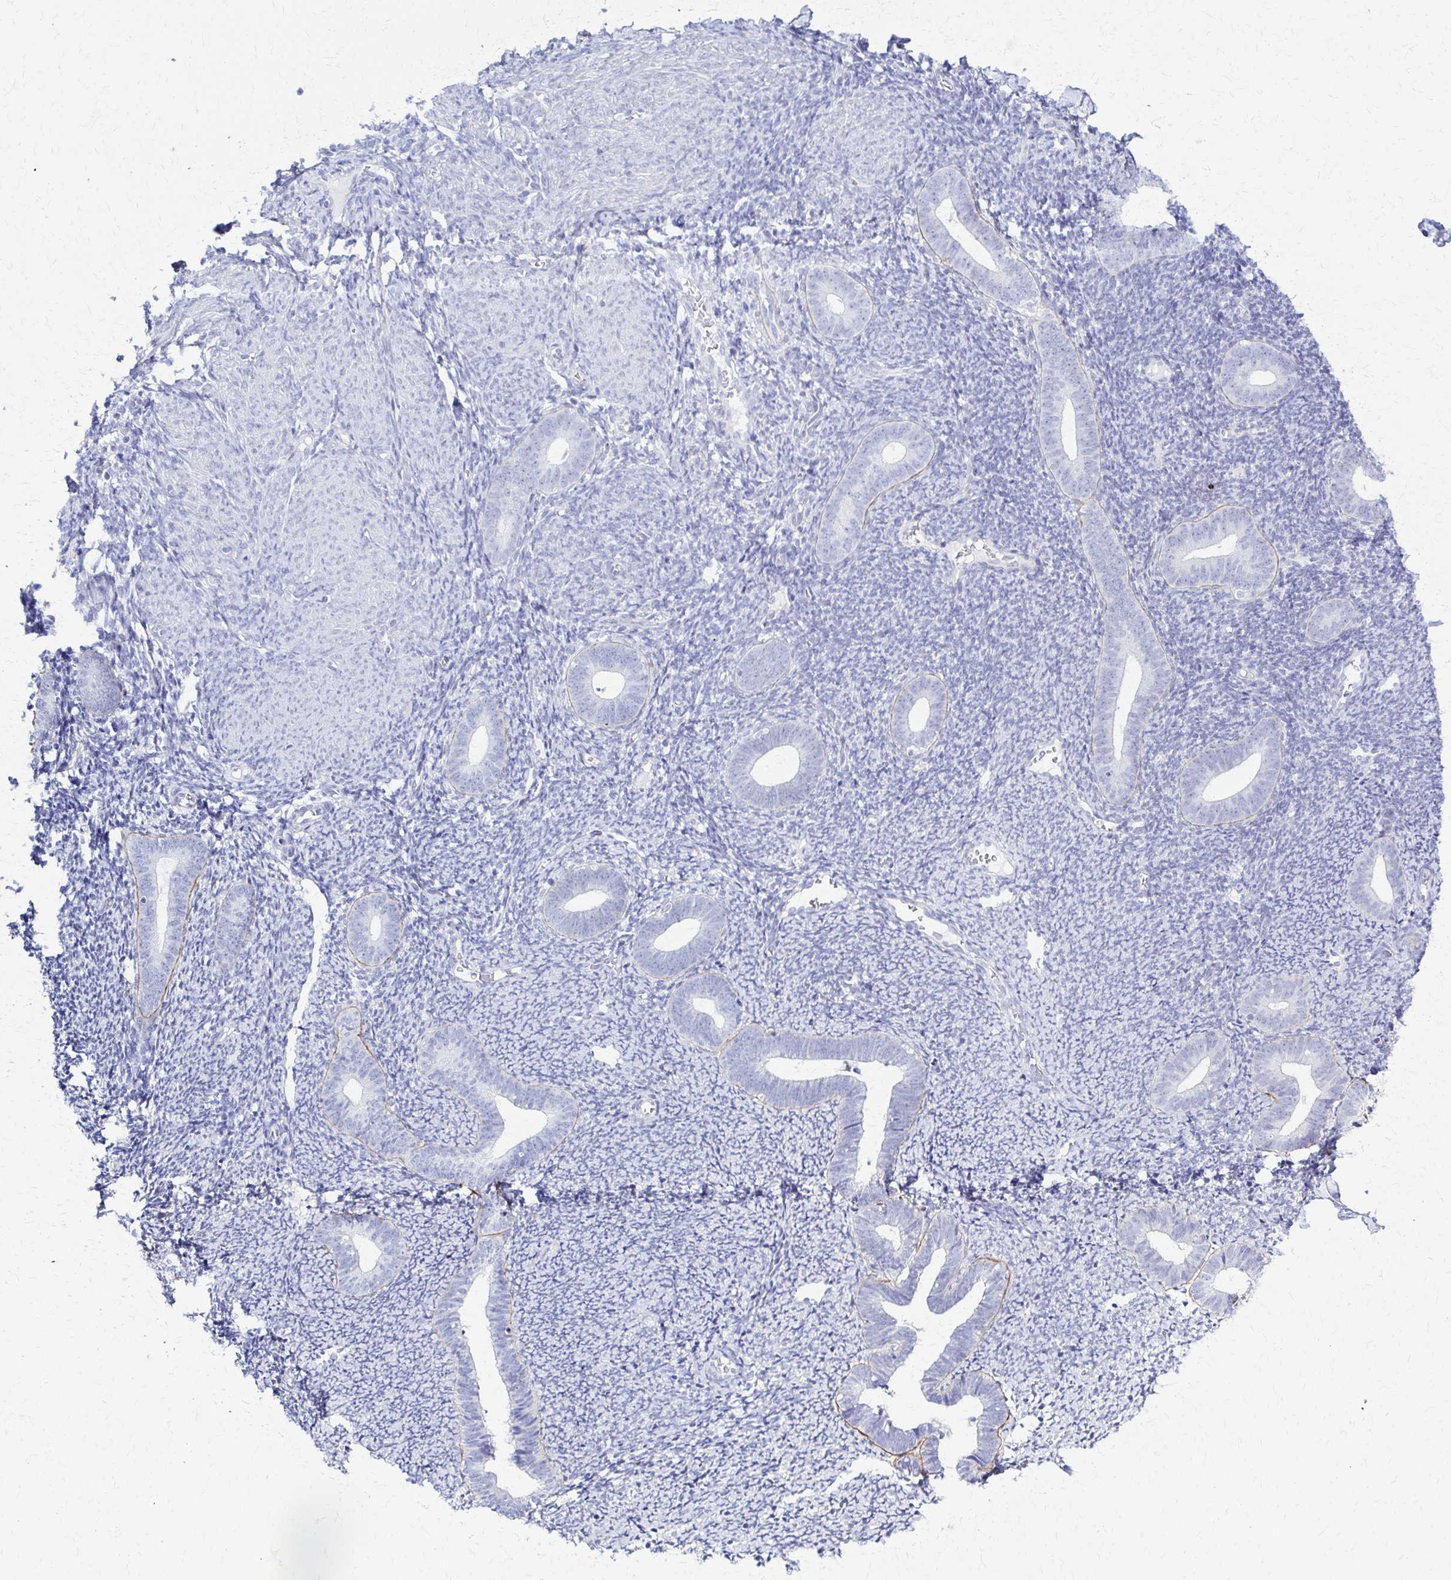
{"staining": {"intensity": "negative", "quantity": "none", "location": "none"}, "tissue": "endometrium", "cell_type": "Cells in endometrial stroma", "image_type": "normal", "snomed": [{"axis": "morphology", "description": "Normal tissue, NOS"}, {"axis": "topography", "description": "Endometrium"}], "caption": "The photomicrograph shows no staining of cells in endometrial stroma in unremarkable endometrium.", "gene": "RHOBTB2", "patient": {"sex": "female", "age": 39}}